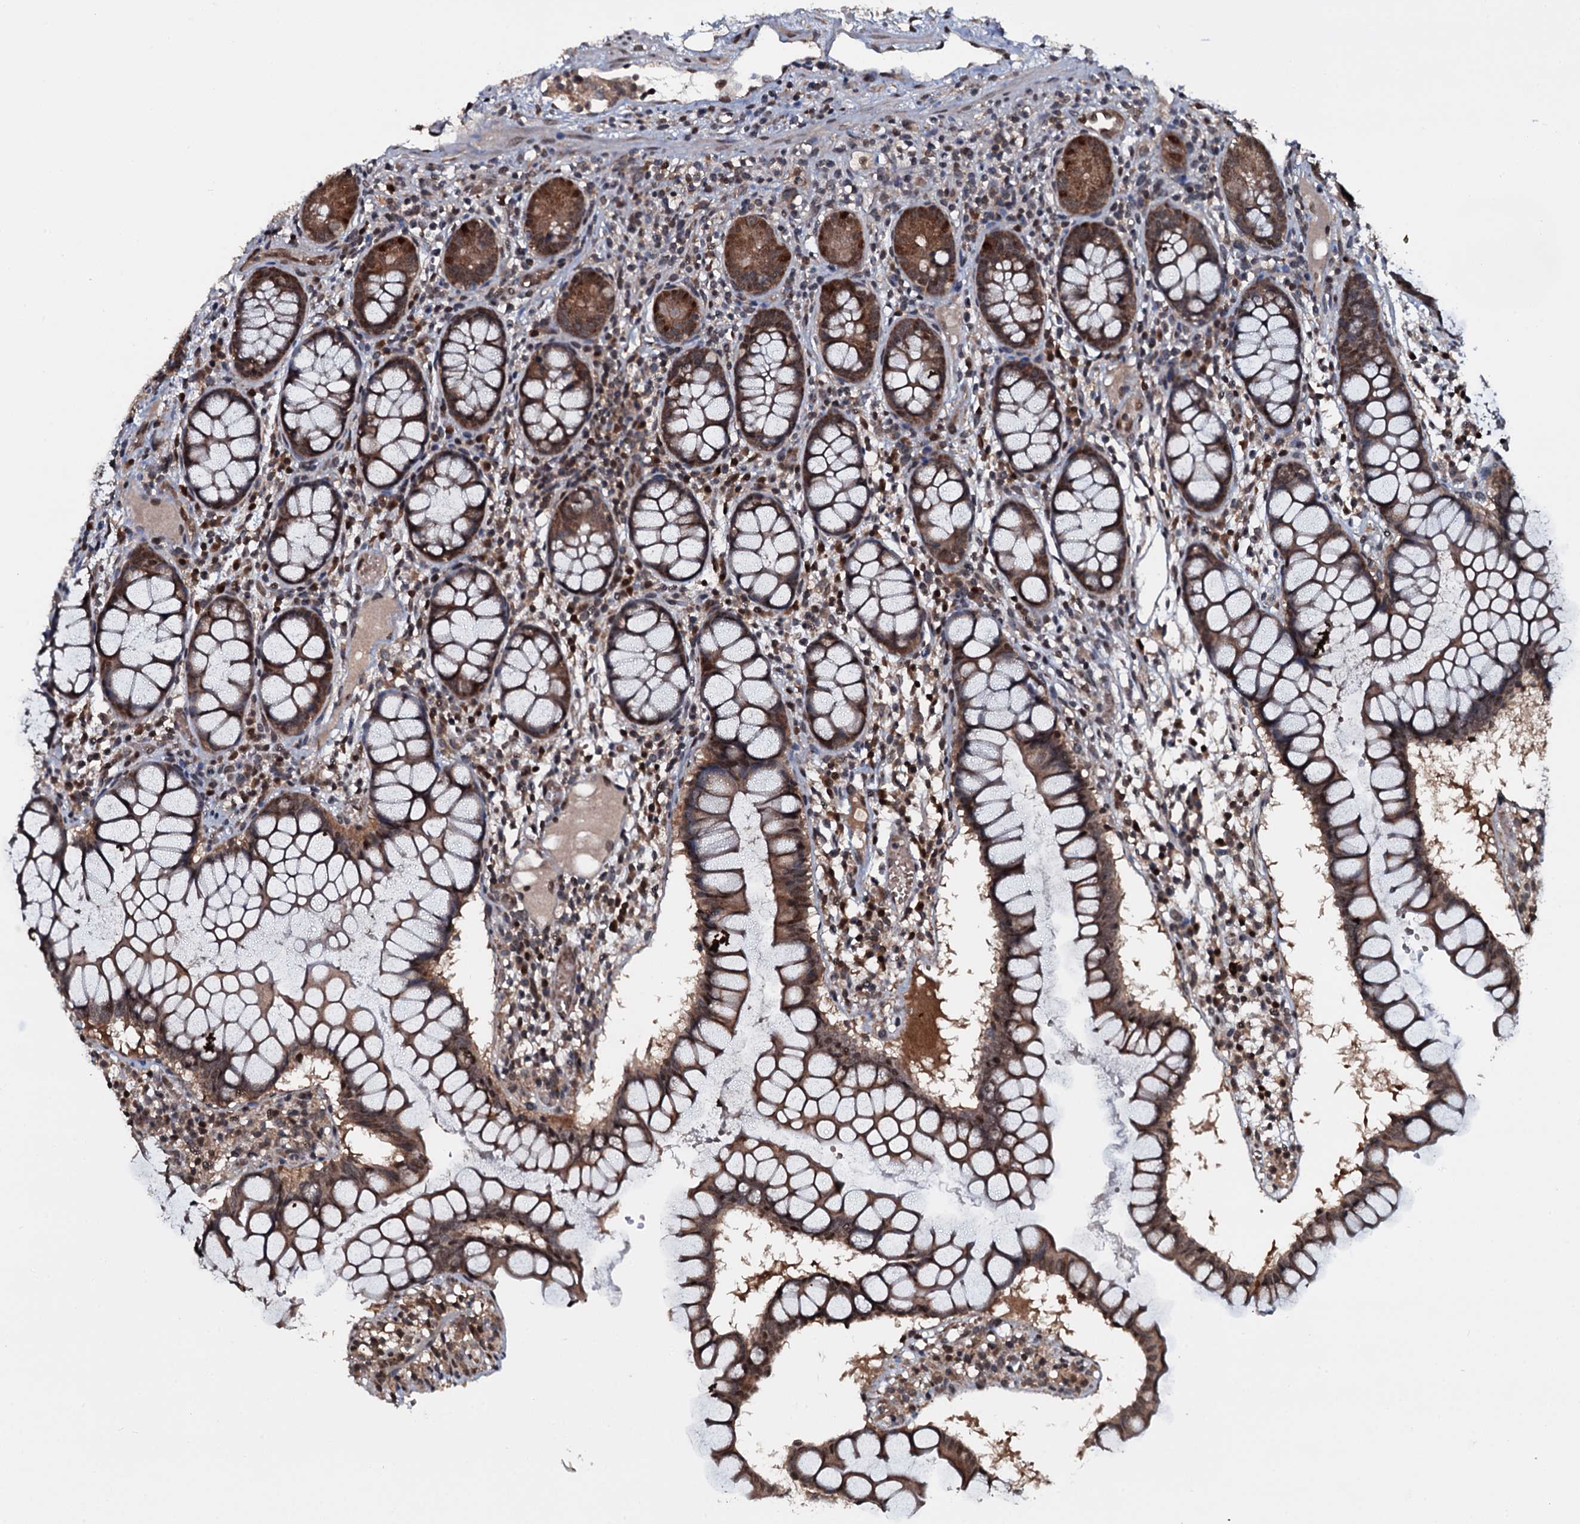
{"staining": {"intensity": "weak", "quantity": ">75%", "location": "cytoplasmic/membranous,nuclear"}, "tissue": "colon", "cell_type": "Endothelial cells", "image_type": "normal", "snomed": [{"axis": "morphology", "description": "Normal tissue, NOS"}, {"axis": "morphology", "description": "Adenocarcinoma, NOS"}, {"axis": "topography", "description": "Colon"}], "caption": "An immunohistochemistry (IHC) histopathology image of normal tissue is shown. Protein staining in brown shows weak cytoplasmic/membranous,nuclear positivity in colon within endothelial cells.", "gene": "HDDC3", "patient": {"sex": "female", "age": 55}}